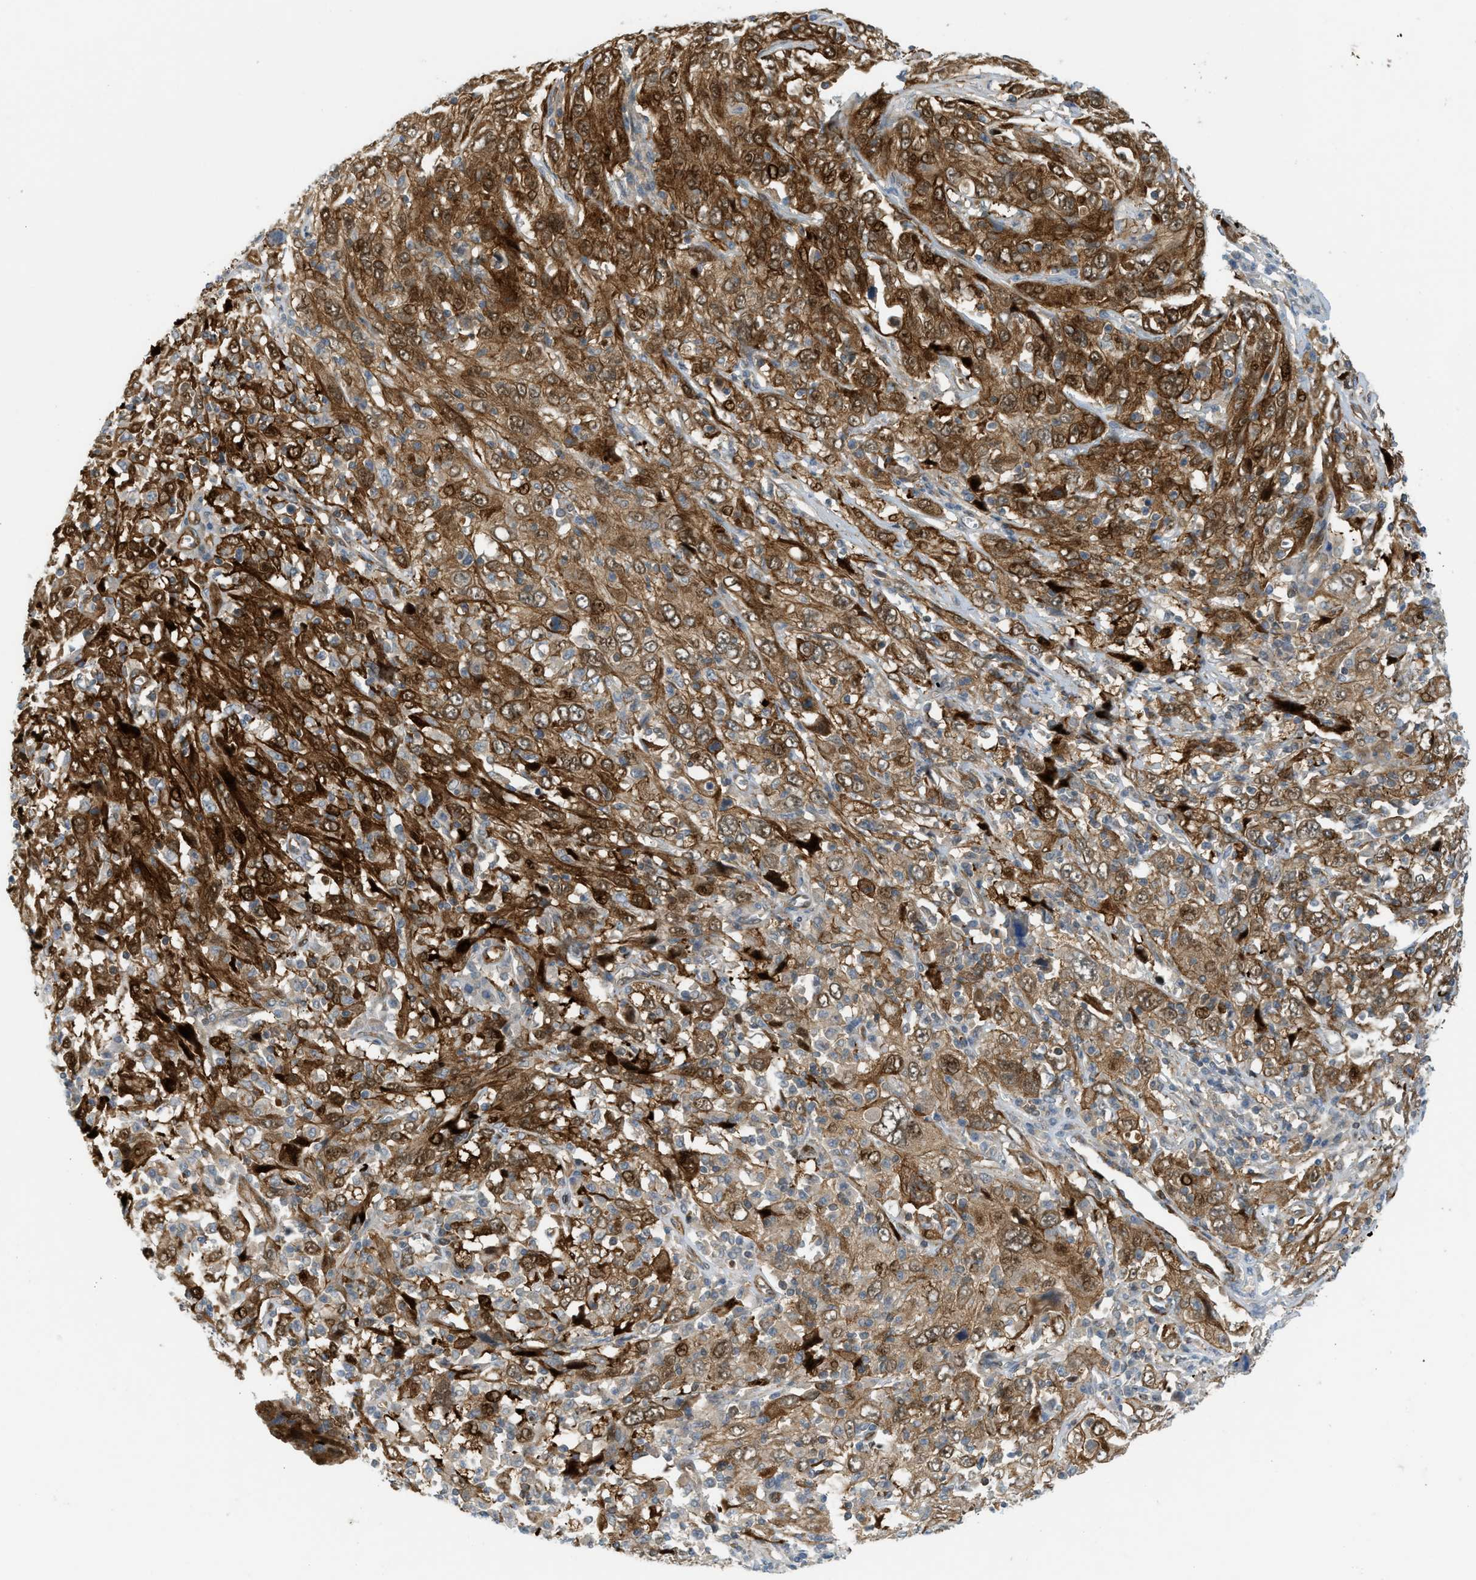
{"staining": {"intensity": "moderate", "quantity": ">75%", "location": "cytoplasmic/membranous"}, "tissue": "cervical cancer", "cell_type": "Tumor cells", "image_type": "cancer", "snomed": [{"axis": "morphology", "description": "Squamous cell carcinoma, NOS"}, {"axis": "topography", "description": "Cervix"}], "caption": "Cervical cancer stained with a brown dye shows moderate cytoplasmic/membranous positive positivity in about >75% of tumor cells.", "gene": "EDNRA", "patient": {"sex": "female", "age": 46}}